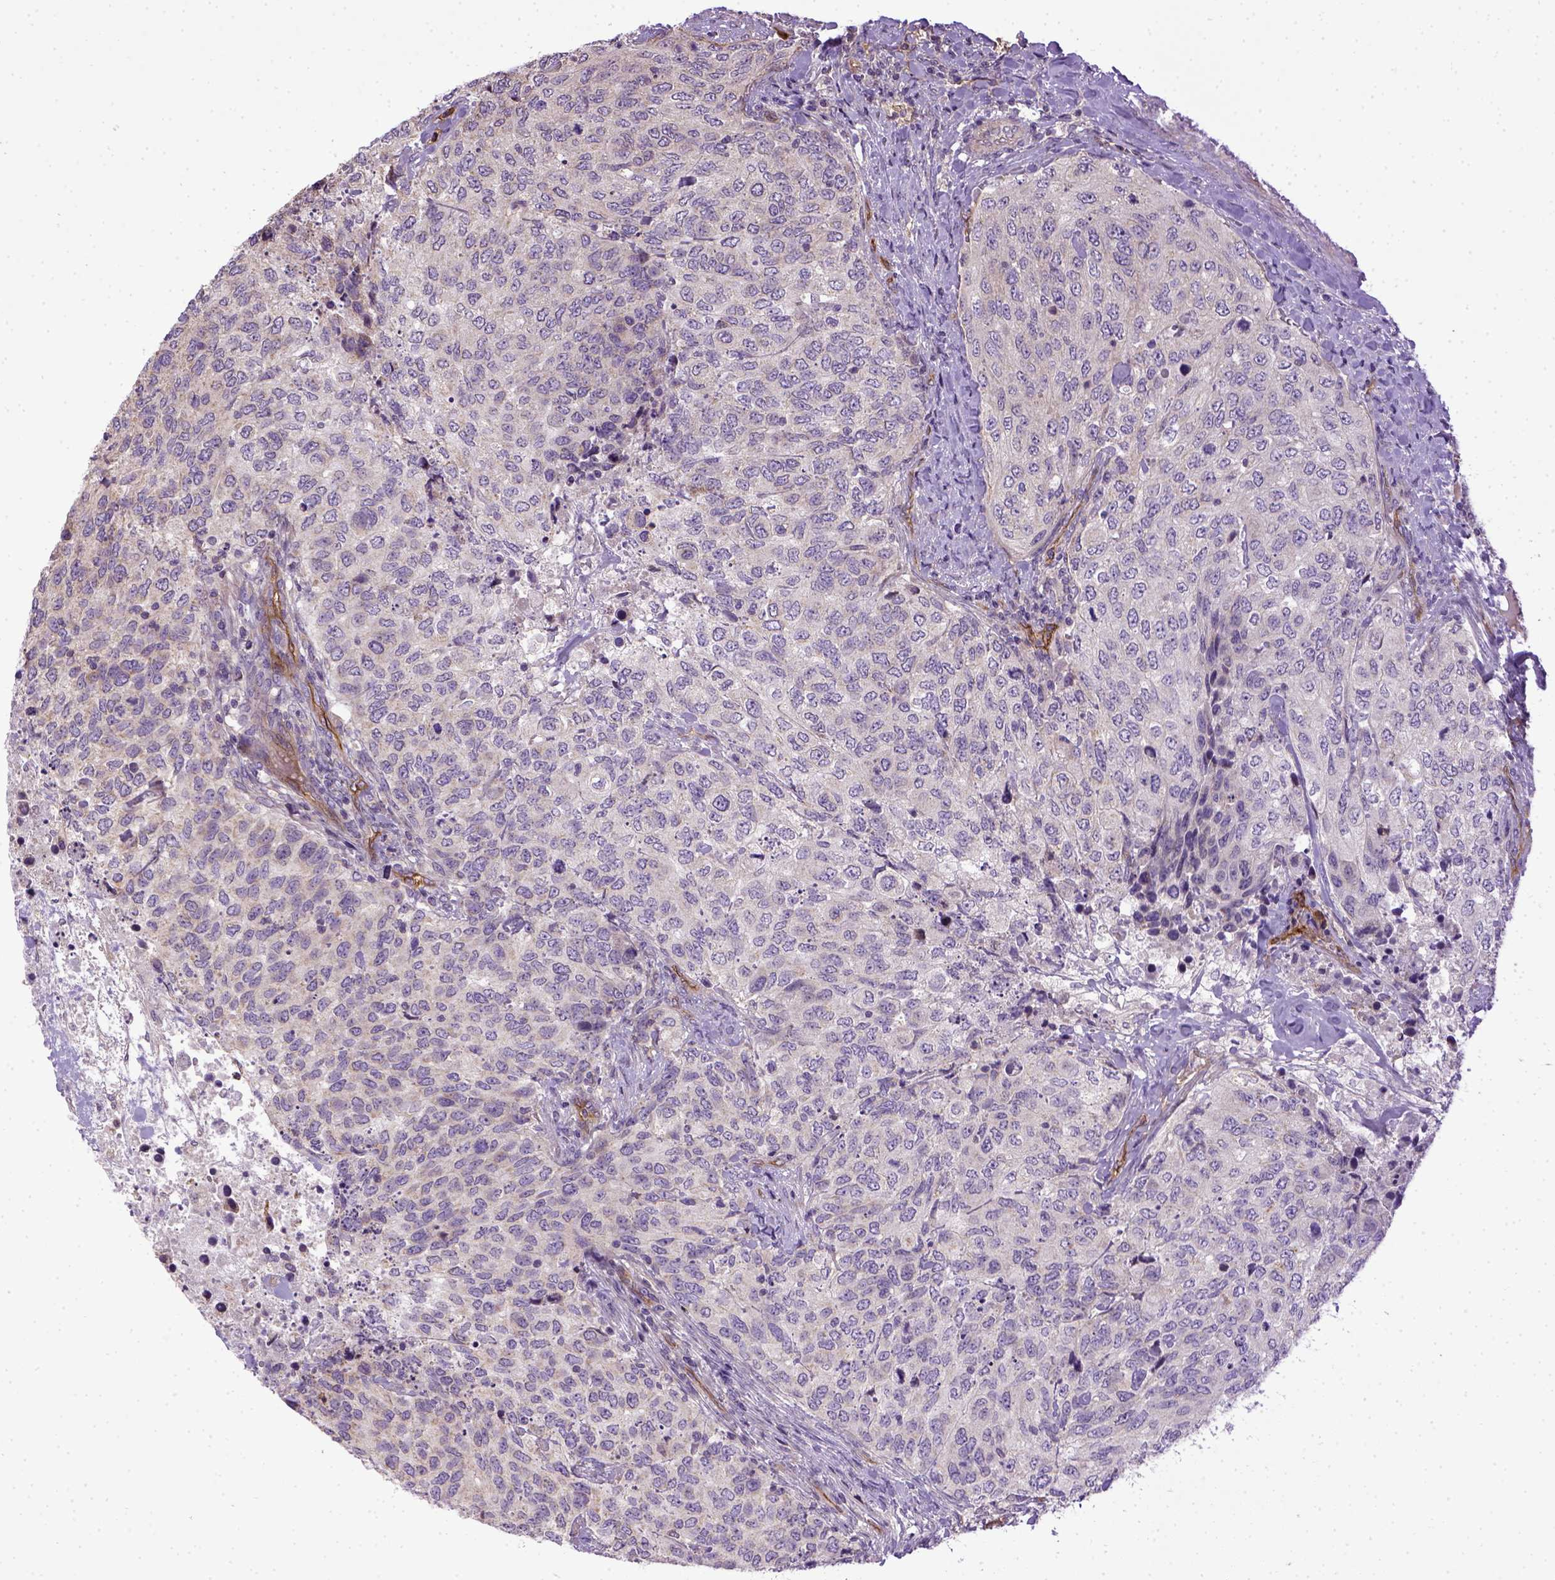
{"staining": {"intensity": "negative", "quantity": "none", "location": "none"}, "tissue": "urothelial cancer", "cell_type": "Tumor cells", "image_type": "cancer", "snomed": [{"axis": "morphology", "description": "Urothelial carcinoma, High grade"}, {"axis": "topography", "description": "Urinary bladder"}], "caption": "Tumor cells show no significant protein staining in urothelial cancer.", "gene": "ENG", "patient": {"sex": "female", "age": 78}}